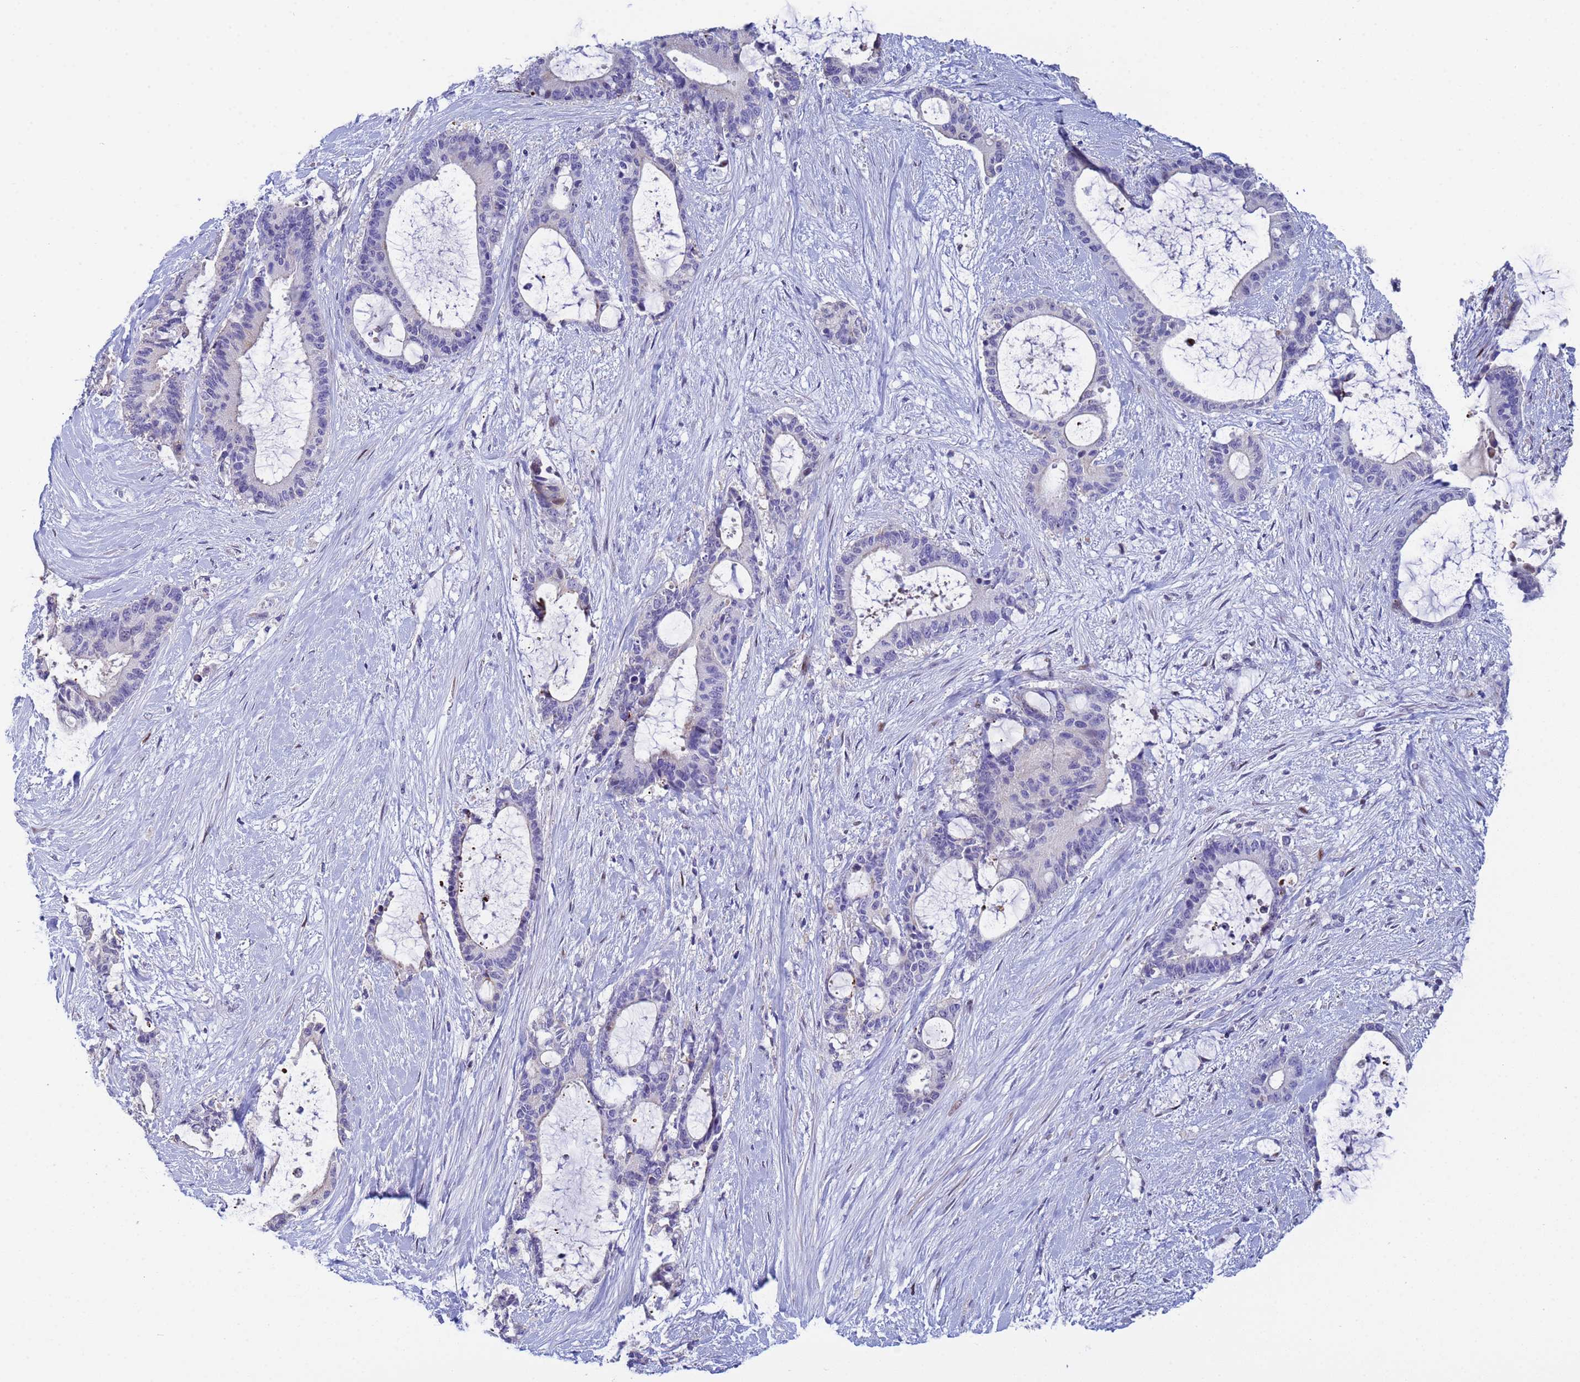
{"staining": {"intensity": "negative", "quantity": "none", "location": "none"}, "tissue": "liver cancer", "cell_type": "Tumor cells", "image_type": "cancer", "snomed": [{"axis": "morphology", "description": "Normal tissue, NOS"}, {"axis": "morphology", "description": "Cholangiocarcinoma"}, {"axis": "topography", "description": "Liver"}, {"axis": "topography", "description": "Peripheral nerve tissue"}], "caption": "An IHC photomicrograph of liver cancer (cholangiocarcinoma) is shown. There is no staining in tumor cells of liver cancer (cholangiocarcinoma).", "gene": "PPP6R1", "patient": {"sex": "female", "age": 73}}